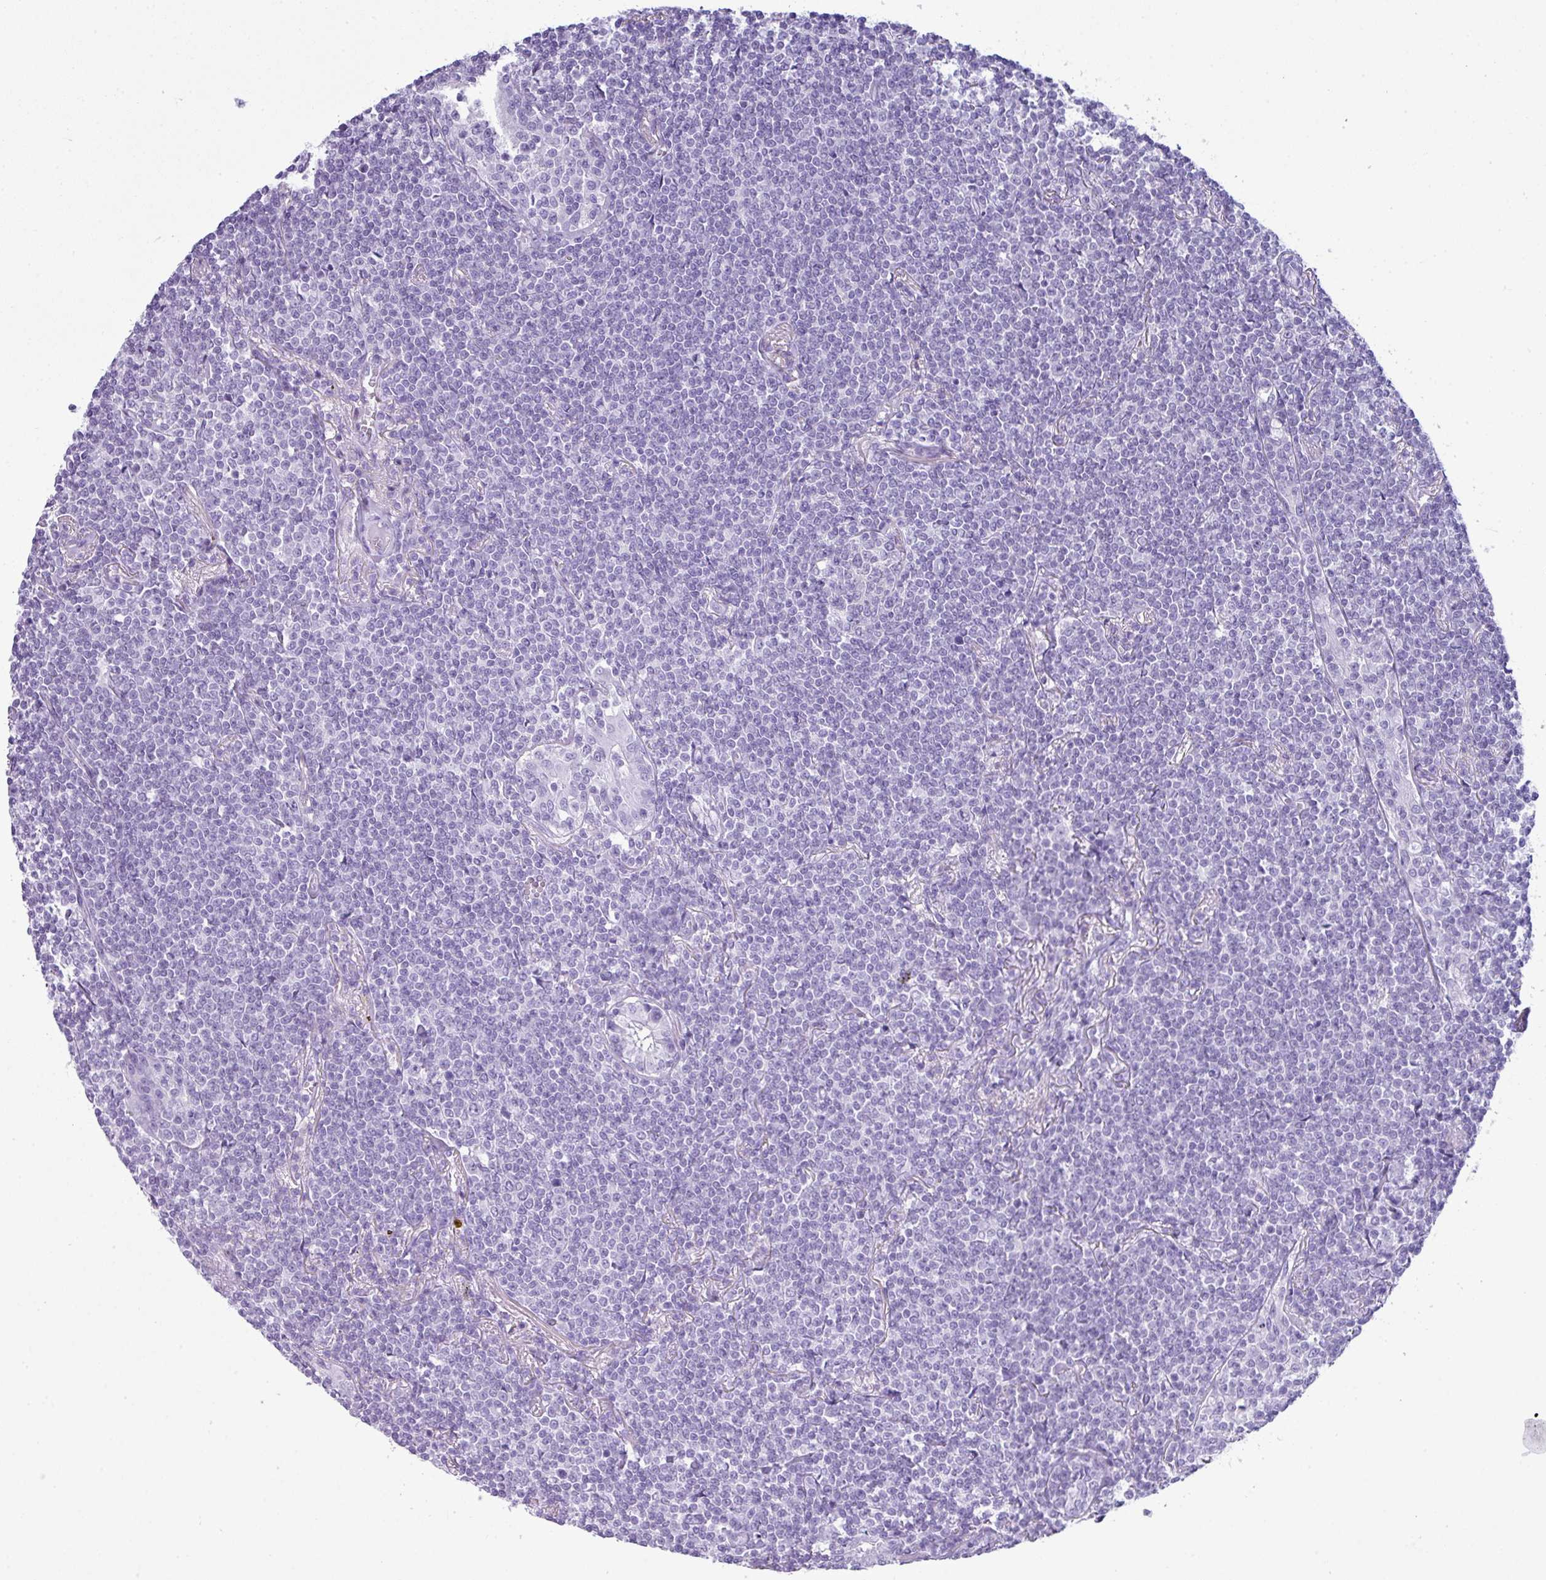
{"staining": {"intensity": "negative", "quantity": "none", "location": "none"}, "tissue": "lymphoma", "cell_type": "Tumor cells", "image_type": "cancer", "snomed": [{"axis": "morphology", "description": "Malignant lymphoma, non-Hodgkin's type, Low grade"}, {"axis": "topography", "description": "Lung"}], "caption": "Lymphoma was stained to show a protein in brown. There is no significant expression in tumor cells.", "gene": "ABCC5", "patient": {"sex": "female", "age": 71}}